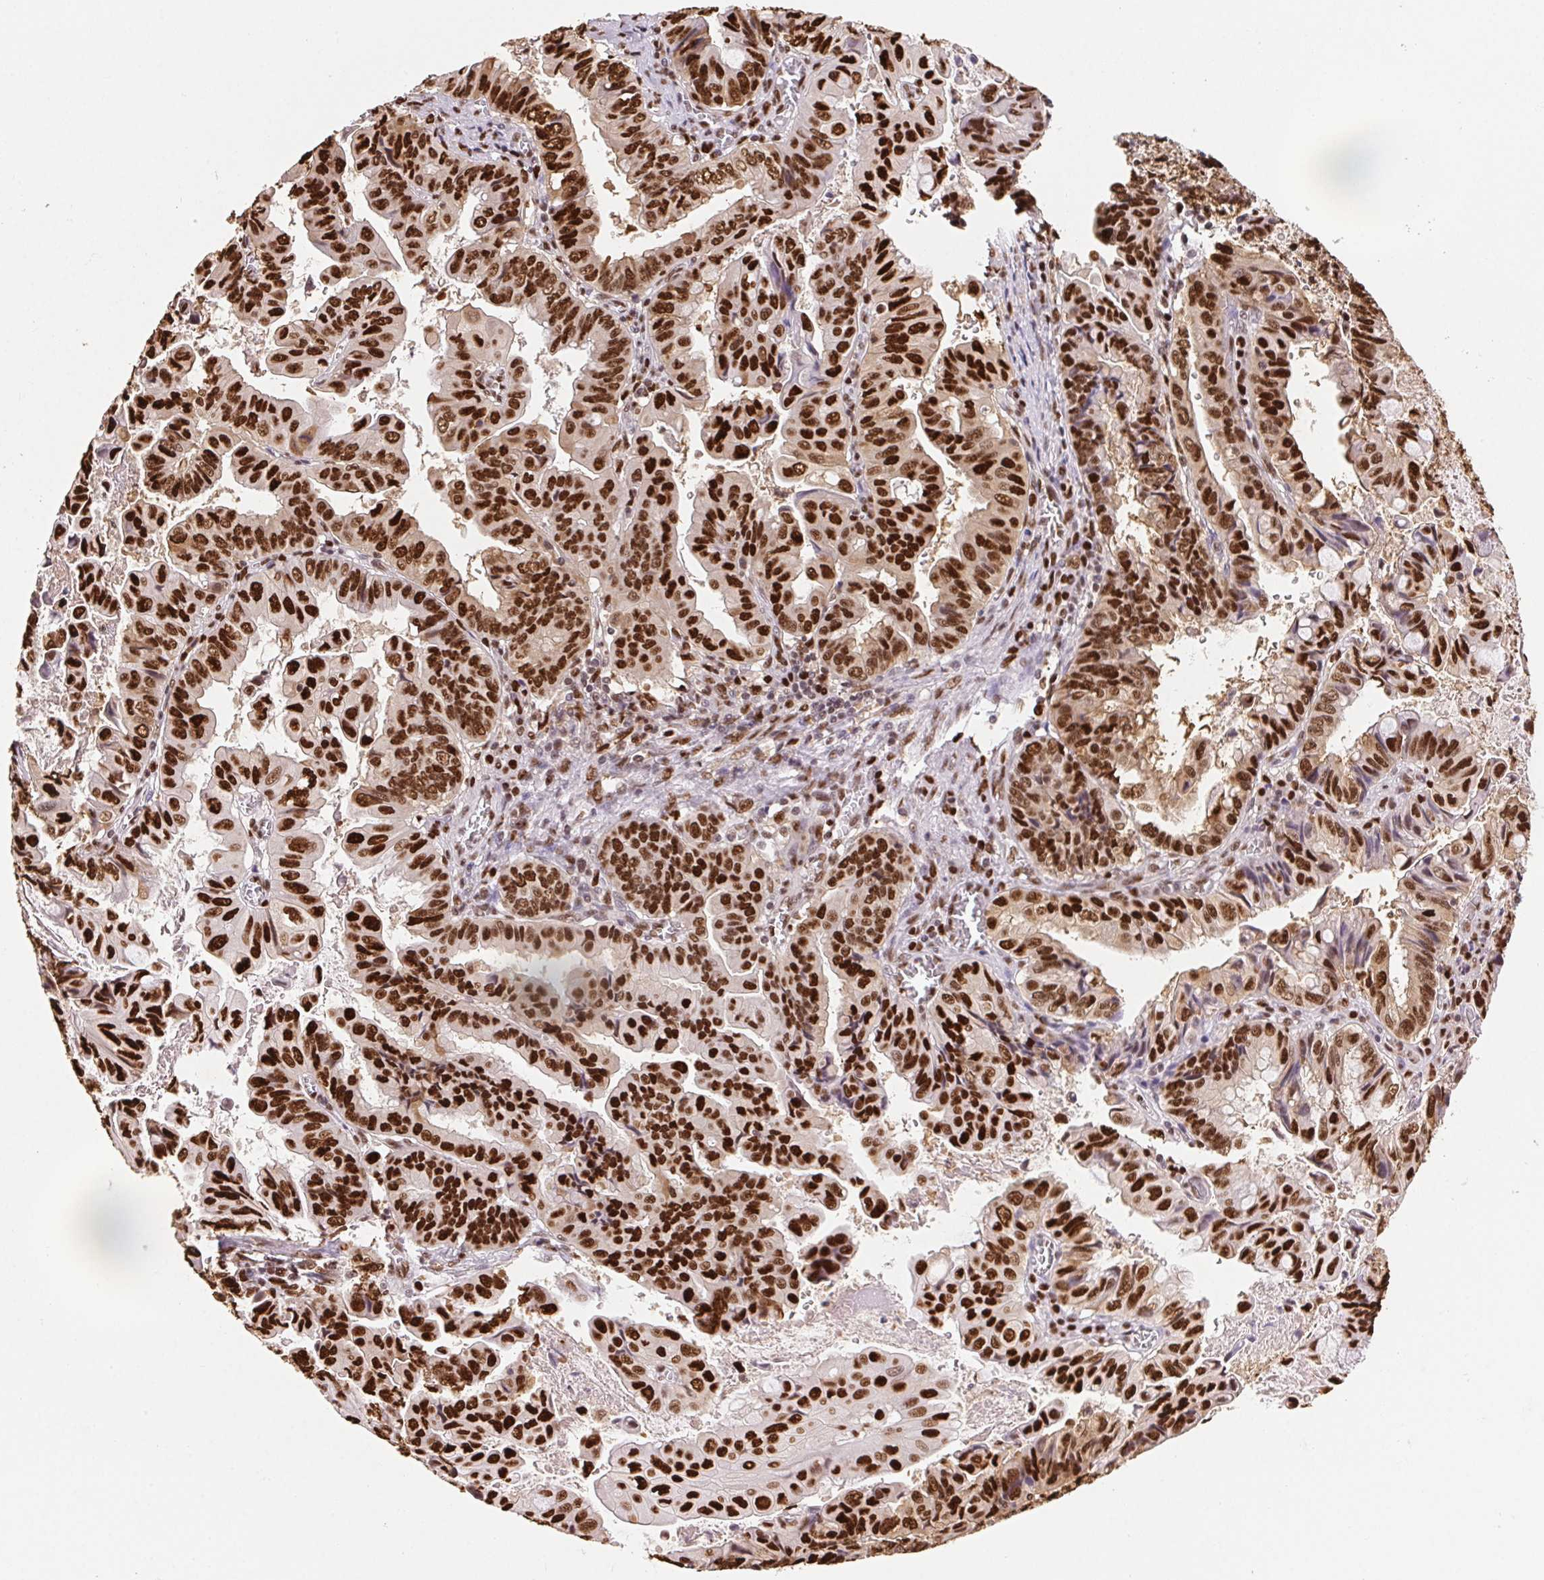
{"staining": {"intensity": "strong", "quantity": ">75%", "location": "nuclear"}, "tissue": "stomach cancer", "cell_type": "Tumor cells", "image_type": "cancer", "snomed": [{"axis": "morphology", "description": "Adenocarcinoma, NOS"}, {"axis": "topography", "description": "Stomach, upper"}], "caption": "There is high levels of strong nuclear expression in tumor cells of stomach cancer, as demonstrated by immunohistochemical staining (brown color).", "gene": "SET", "patient": {"sex": "male", "age": 80}}